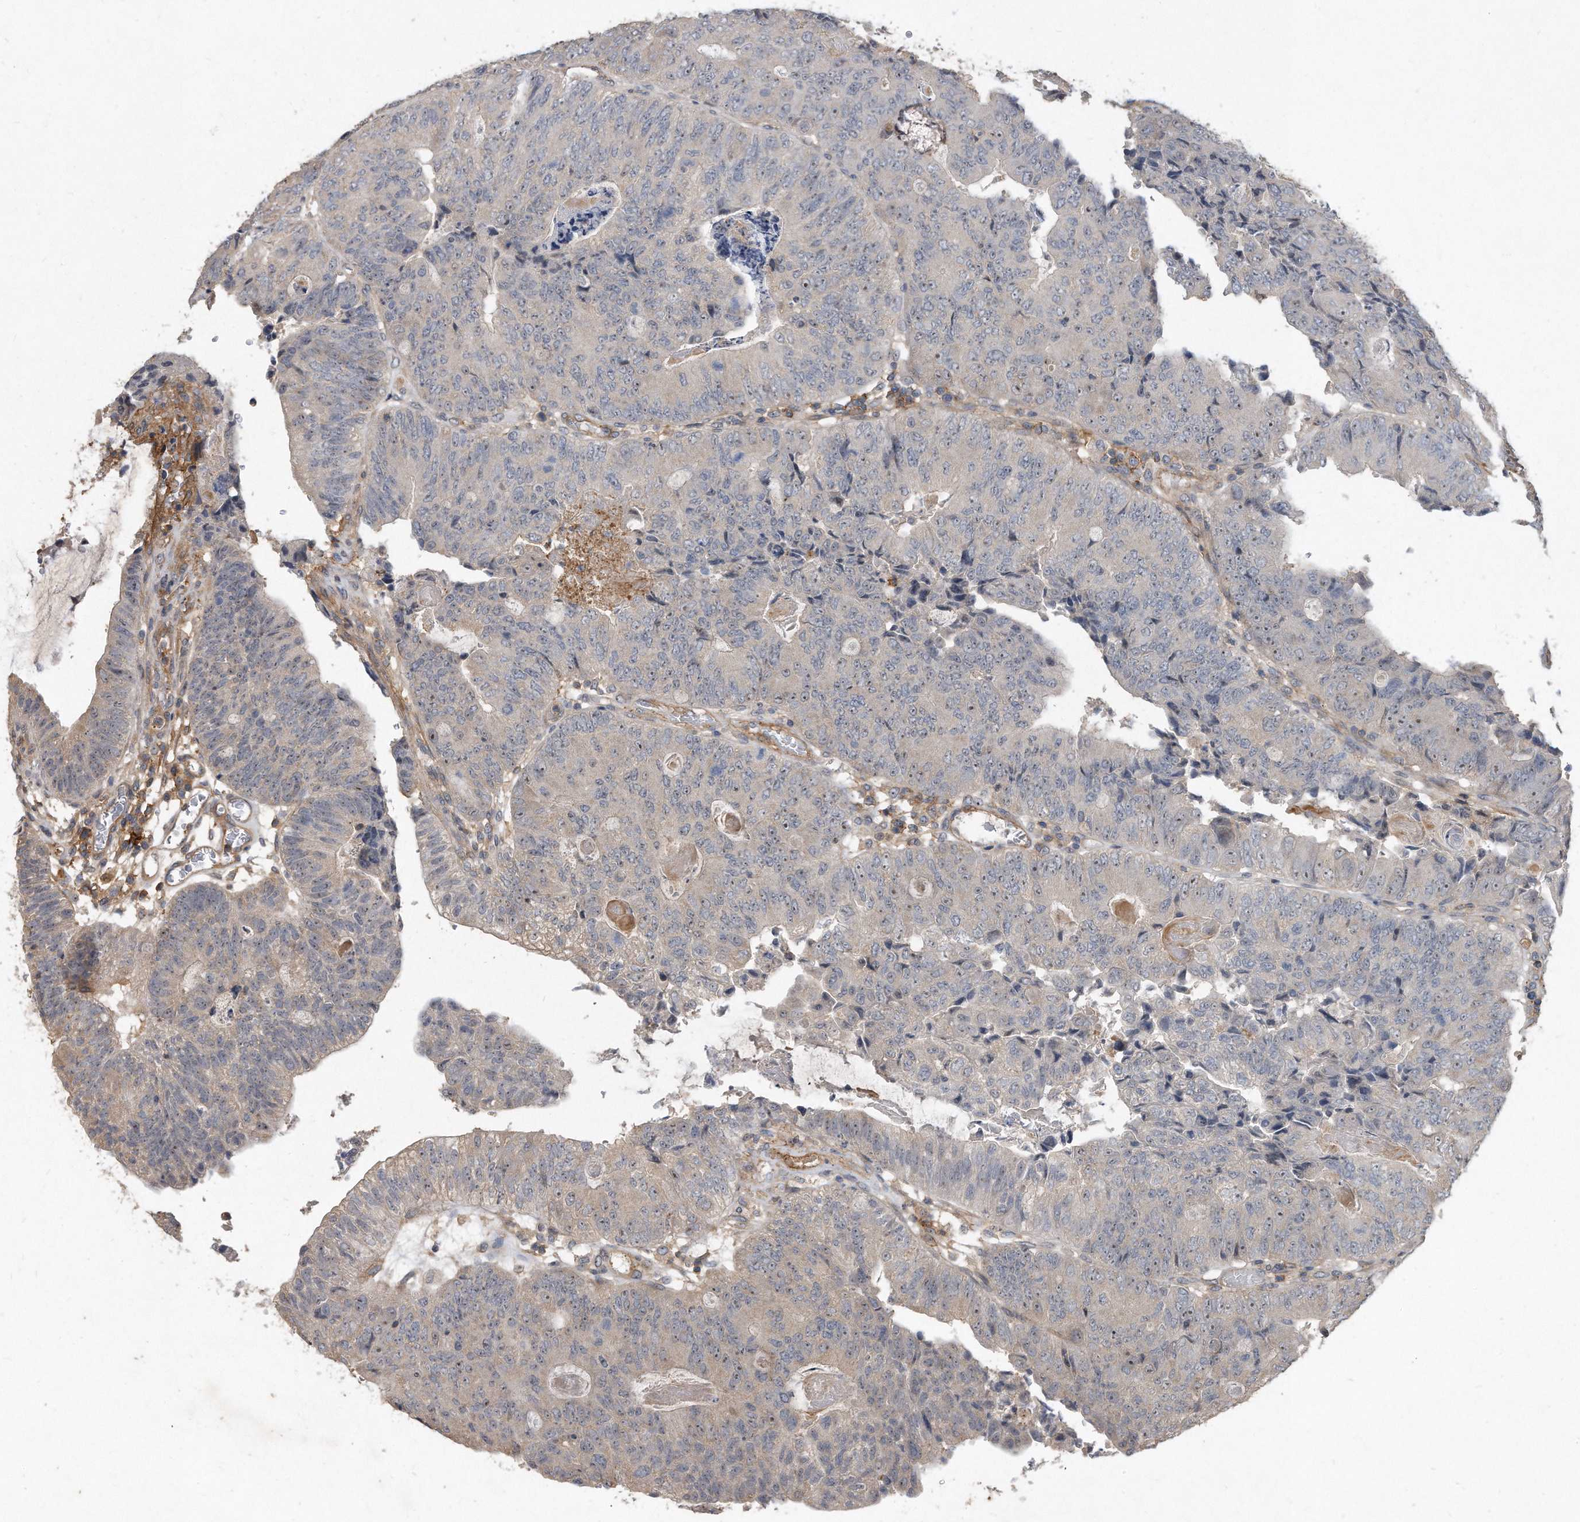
{"staining": {"intensity": "weak", "quantity": "25%-75%", "location": "nuclear"}, "tissue": "colorectal cancer", "cell_type": "Tumor cells", "image_type": "cancer", "snomed": [{"axis": "morphology", "description": "Adenocarcinoma, NOS"}, {"axis": "topography", "description": "Colon"}], "caption": "IHC staining of colorectal cancer (adenocarcinoma), which displays low levels of weak nuclear staining in about 25%-75% of tumor cells indicating weak nuclear protein expression. The staining was performed using DAB (brown) for protein detection and nuclei were counterstained in hematoxylin (blue).", "gene": "PGBD2", "patient": {"sex": "female", "age": 67}}